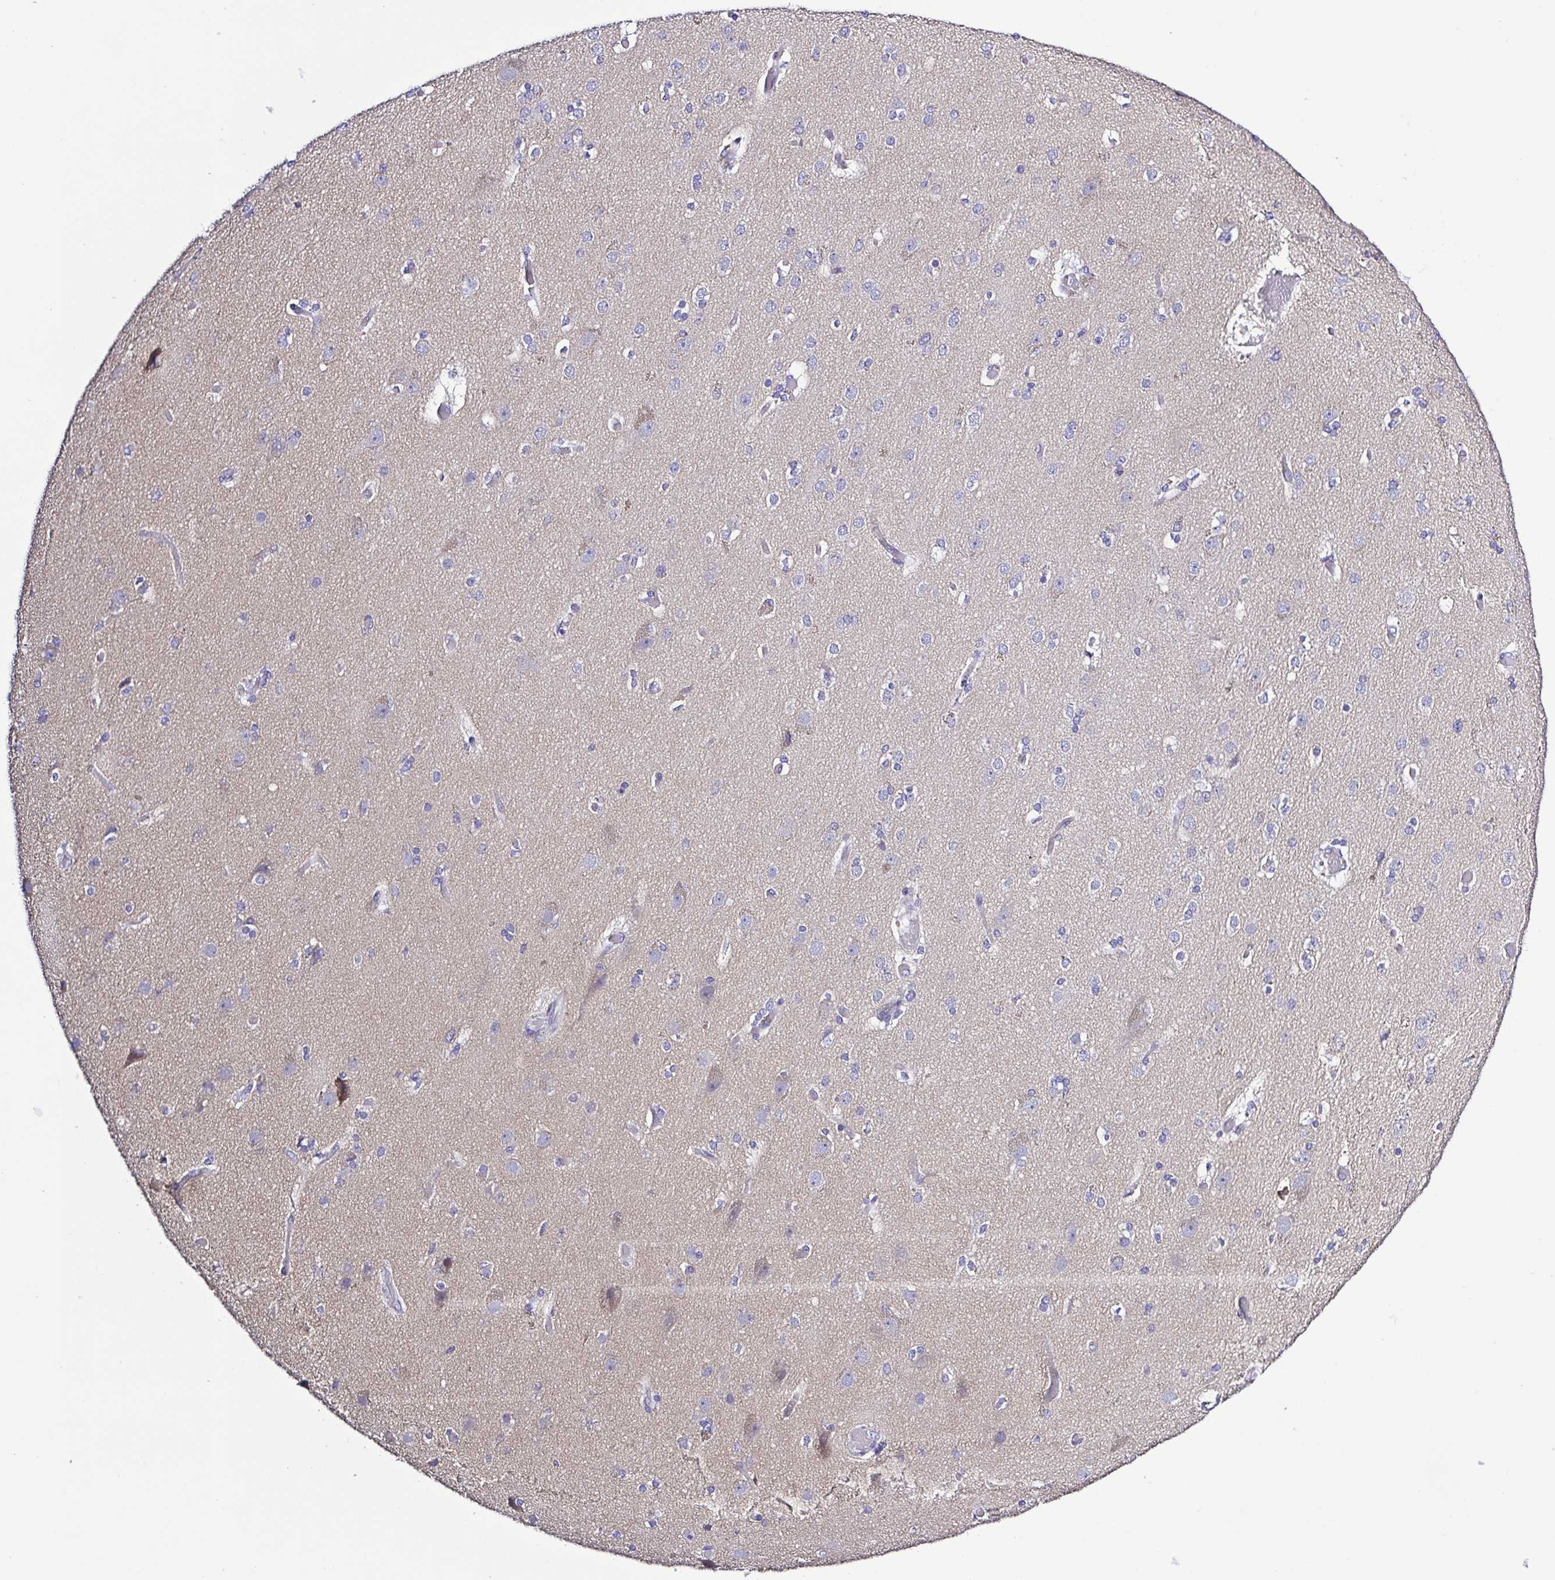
{"staining": {"intensity": "weak", "quantity": "25%-75%", "location": "cytoplasmic/membranous"}, "tissue": "cerebral cortex", "cell_type": "Endothelial cells", "image_type": "normal", "snomed": [{"axis": "morphology", "description": "Normal tissue, NOS"}, {"axis": "morphology", "description": "Glioma, malignant, High grade"}, {"axis": "topography", "description": "Cerebral cortex"}], "caption": "This is a micrograph of immunohistochemistry (IHC) staining of benign cerebral cortex, which shows weak positivity in the cytoplasmic/membranous of endothelial cells.", "gene": "GABBR2", "patient": {"sex": "male", "age": 71}}